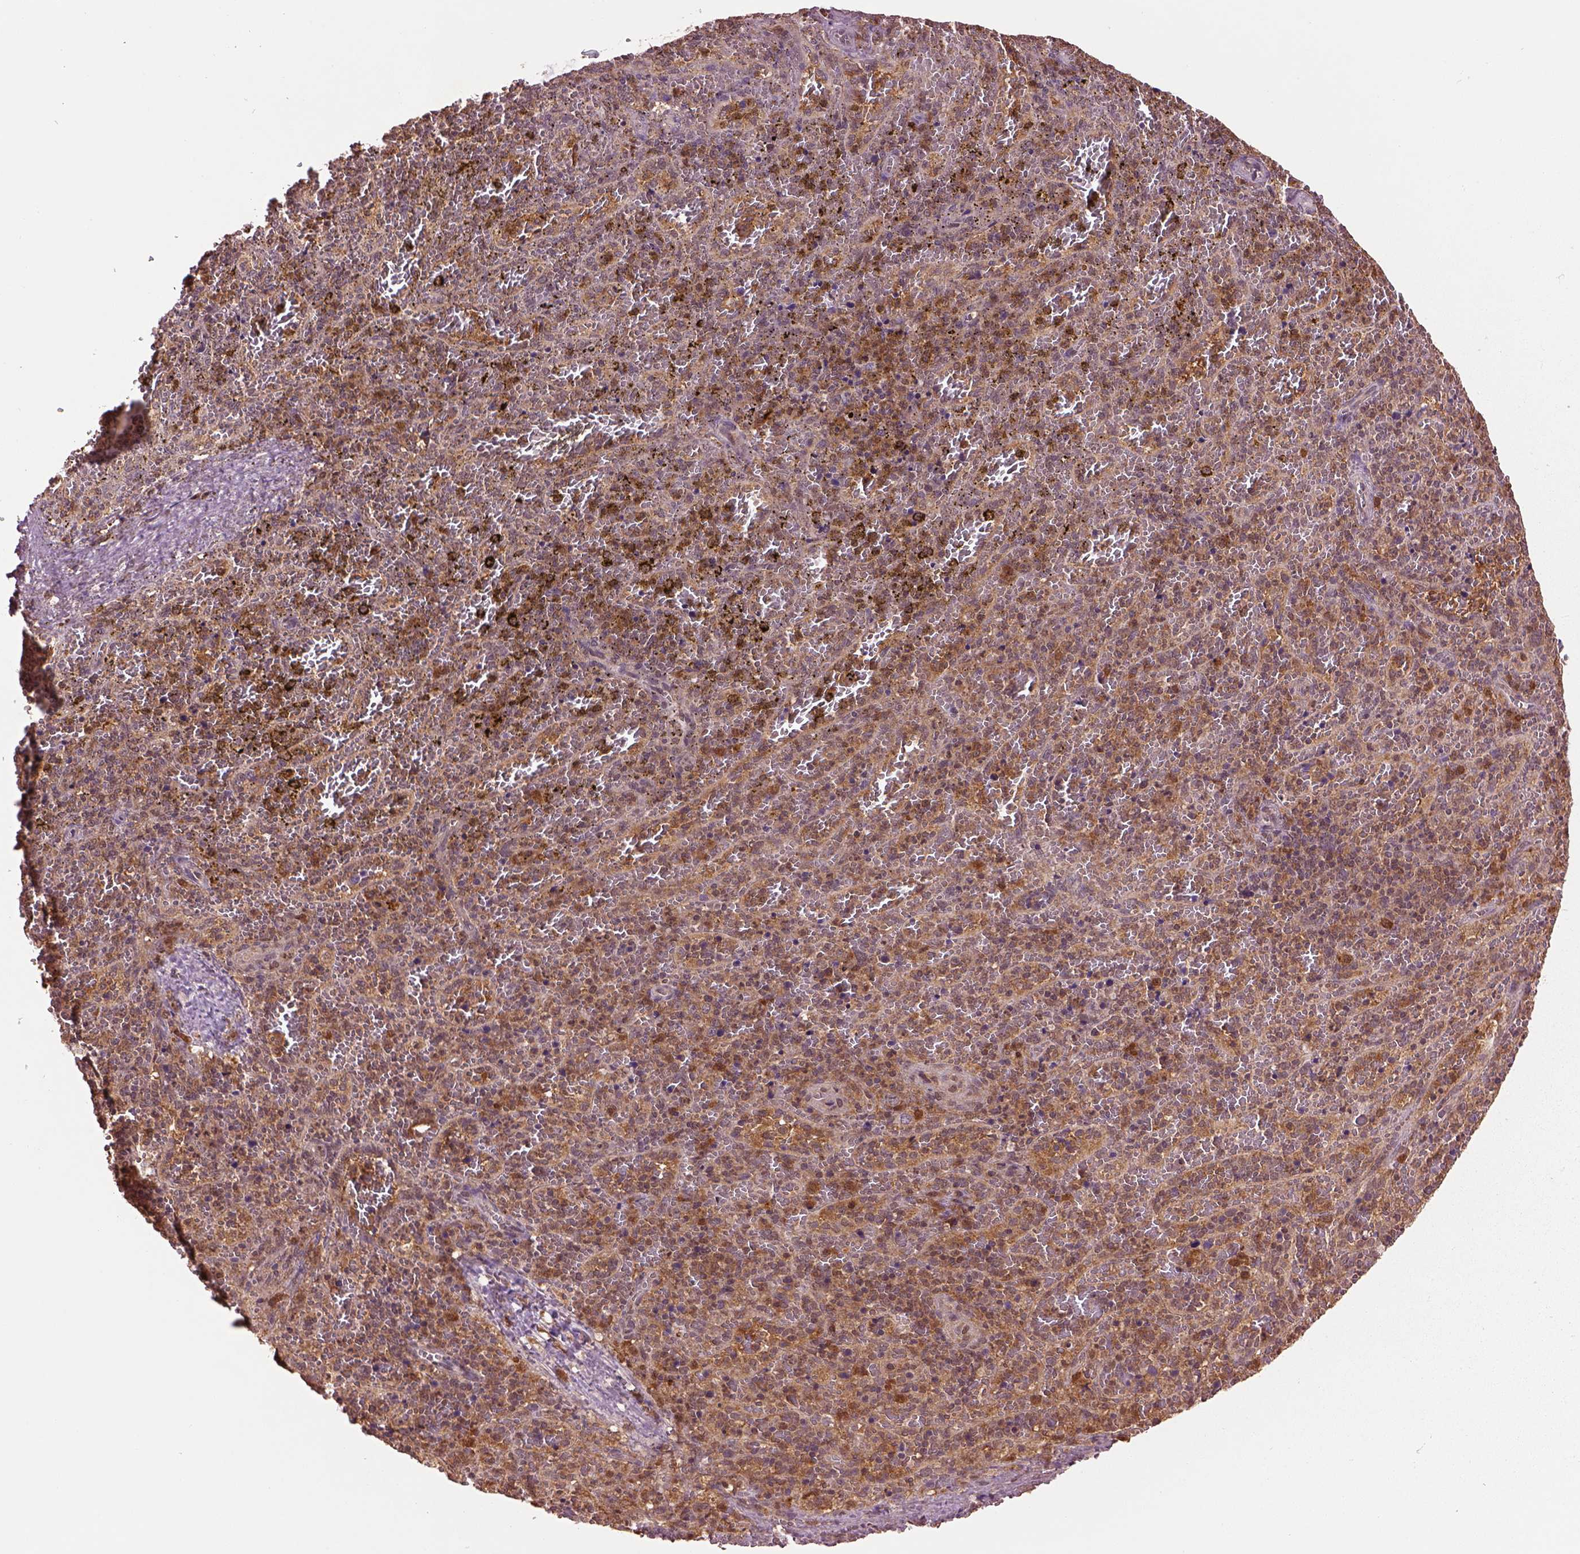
{"staining": {"intensity": "strong", "quantity": "<25%", "location": "cytoplasmic/membranous"}, "tissue": "spleen", "cell_type": "Cells in red pulp", "image_type": "normal", "snomed": [{"axis": "morphology", "description": "Normal tissue, NOS"}, {"axis": "topography", "description": "Spleen"}], "caption": "Cells in red pulp display strong cytoplasmic/membranous positivity in about <25% of cells in normal spleen. The staining was performed using DAB (3,3'-diaminobenzidine), with brown indicating positive protein expression. Nuclei are stained blue with hematoxylin.", "gene": "MDP1", "patient": {"sex": "female", "age": 50}}